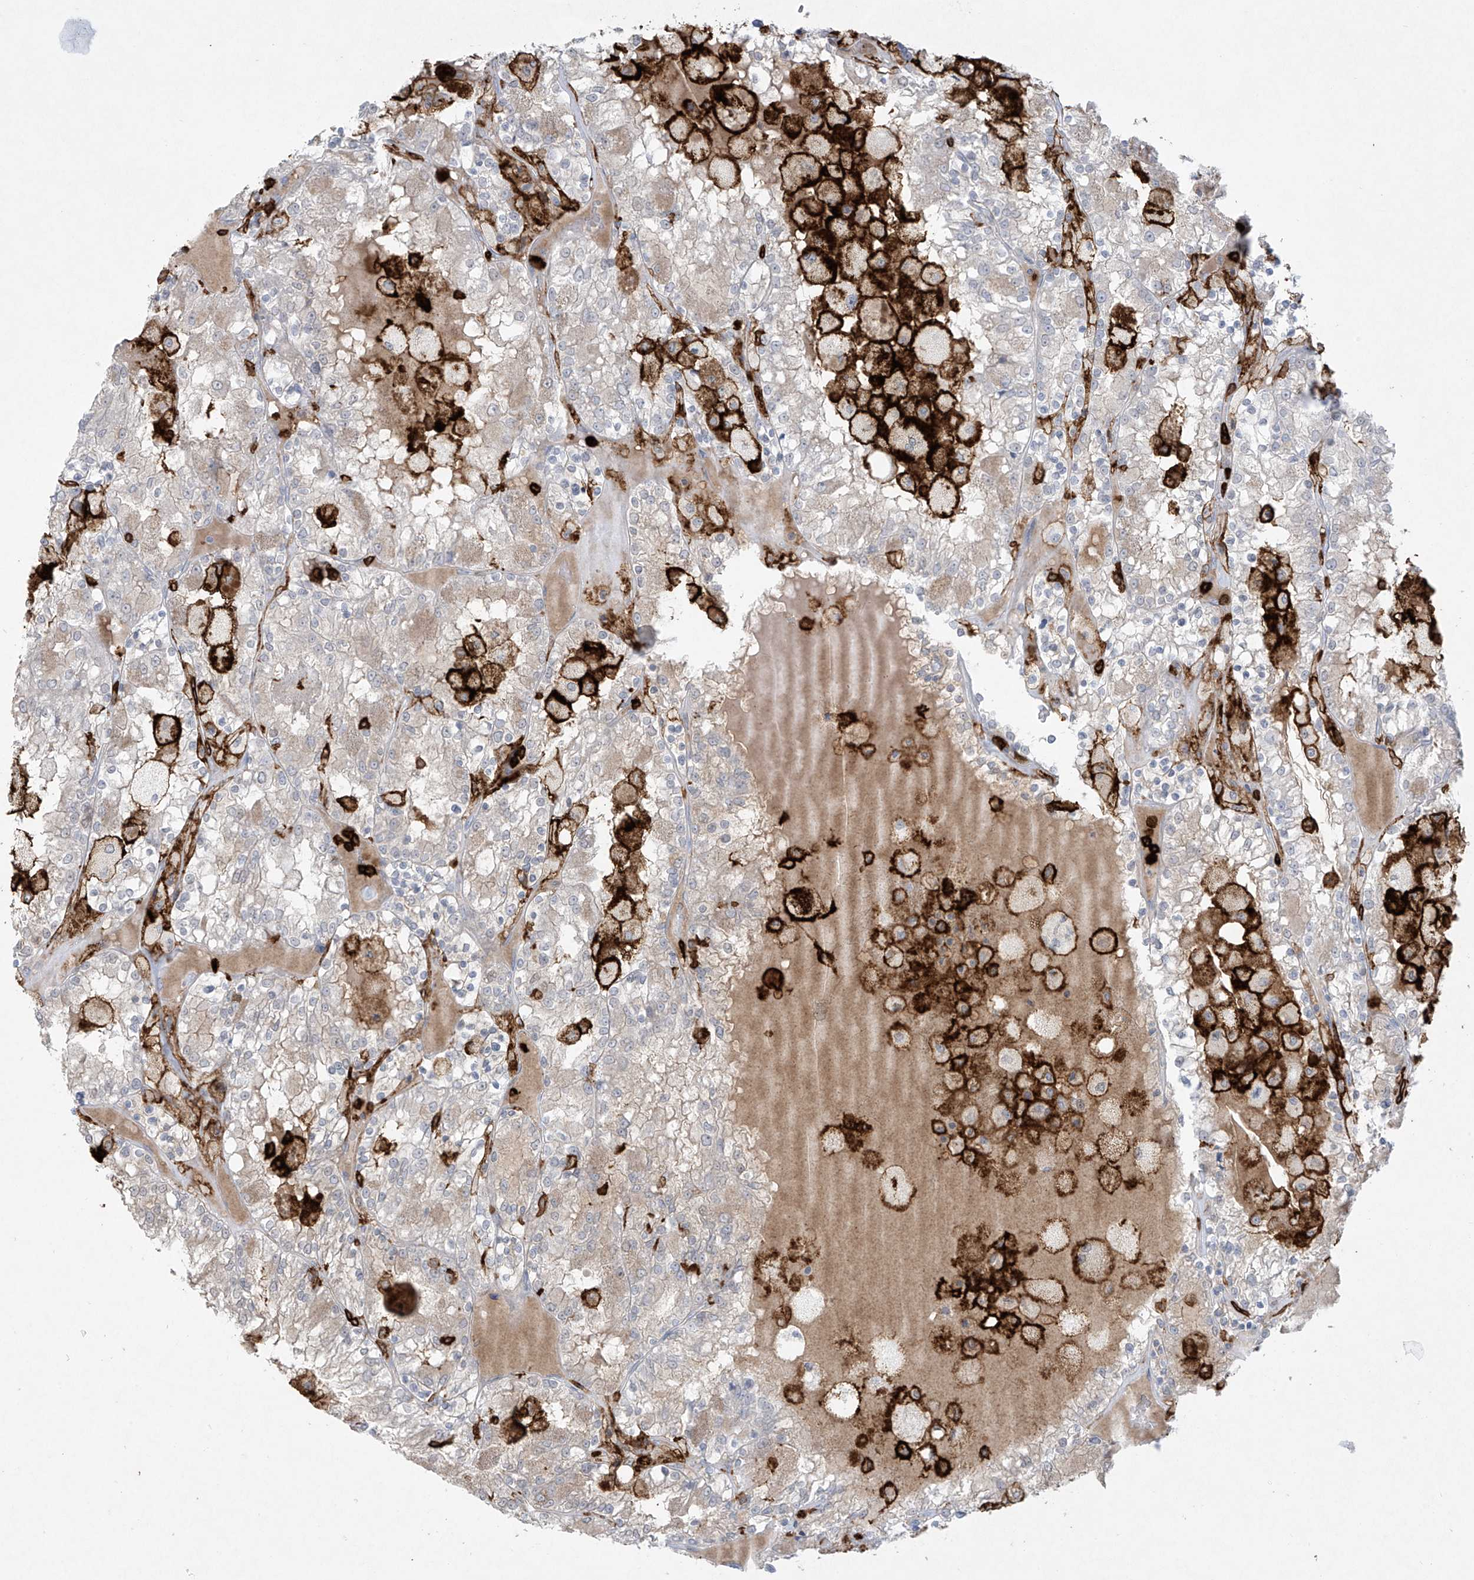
{"staining": {"intensity": "negative", "quantity": "none", "location": "none"}, "tissue": "renal cancer", "cell_type": "Tumor cells", "image_type": "cancer", "snomed": [{"axis": "morphology", "description": "Adenocarcinoma, NOS"}, {"axis": "topography", "description": "Kidney"}], "caption": "DAB immunohistochemical staining of human renal cancer reveals no significant staining in tumor cells.", "gene": "FCGR3A", "patient": {"sex": "female", "age": 56}}